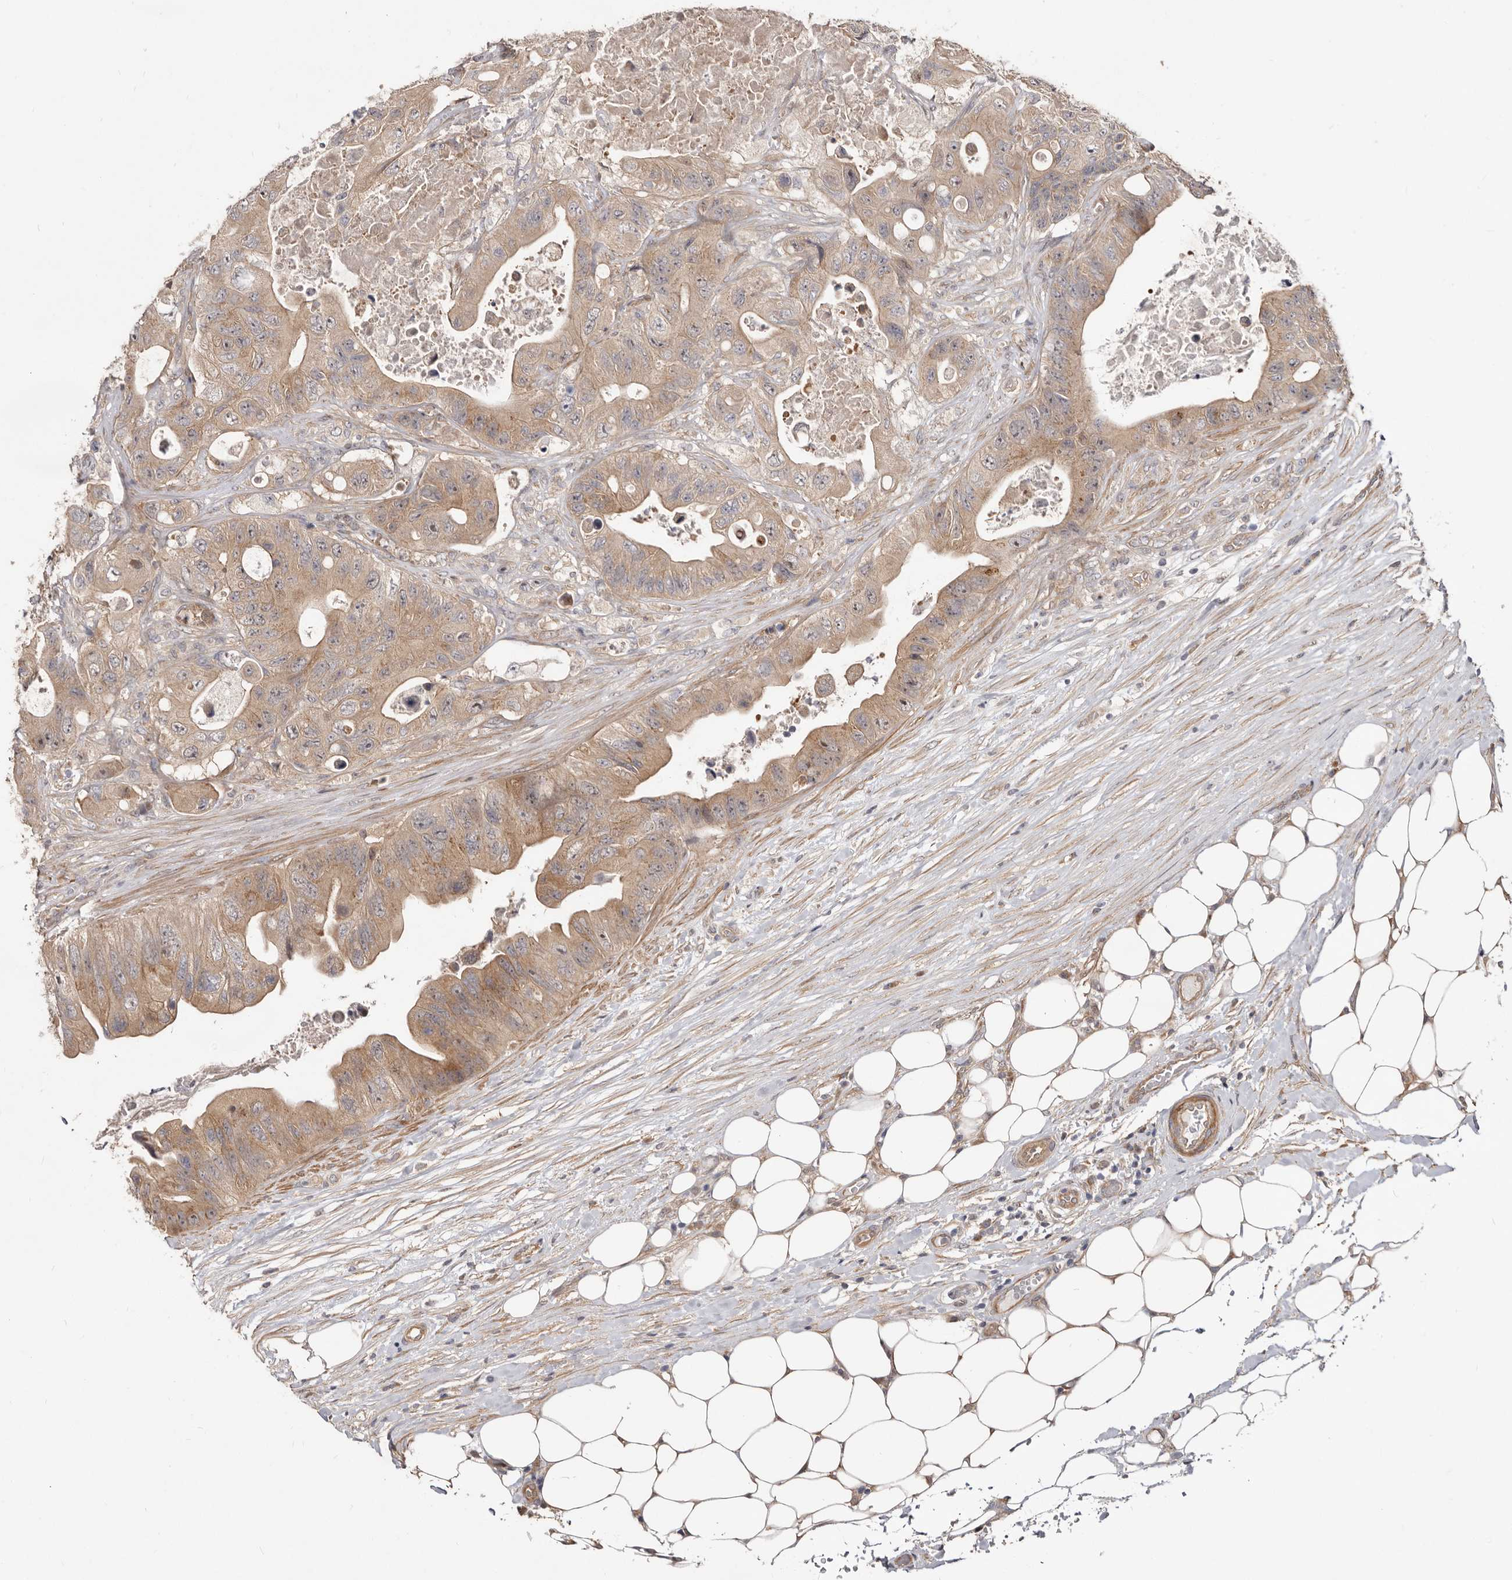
{"staining": {"intensity": "weak", "quantity": ">75%", "location": "cytoplasmic/membranous"}, "tissue": "colorectal cancer", "cell_type": "Tumor cells", "image_type": "cancer", "snomed": [{"axis": "morphology", "description": "Adenocarcinoma, NOS"}, {"axis": "topography", "description": "Colon"}], "caption": "Colorectal cancer stained for a protein (brown) demonstrates weak cytoplasmic/membranous positive staining in about >75% of tumor cells.", "gene": "GPATCH4", "patient": {"sex": "female", "age": 46}}